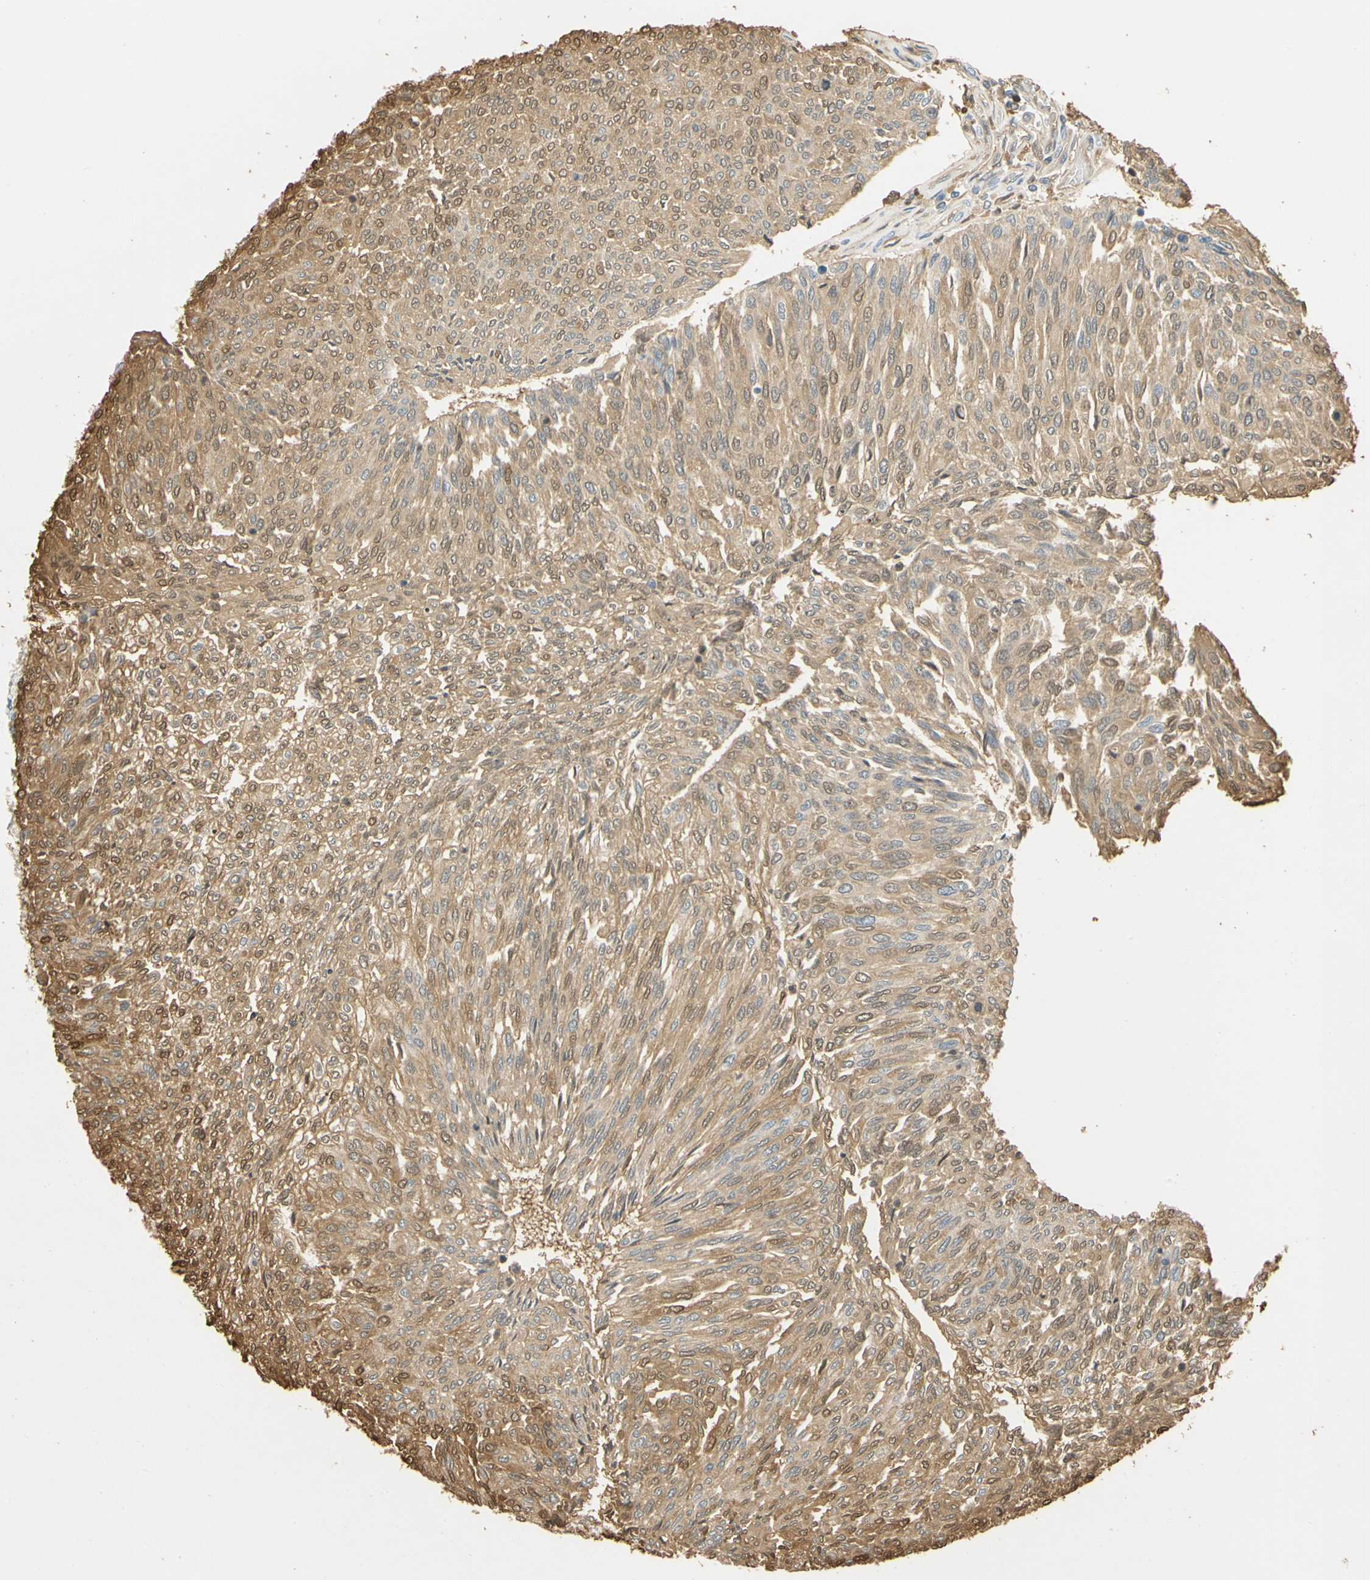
{"staining": {"intensity": "moderate", "quantity": ">75%", "location": "cytoplasmic/membranous,nuclear"}, "tissue": "urothelial cancer", "cell_type": "Tumor cells", "image_type": "cancer", "snomed": [{"axis": "morphology", "description": "Urothelial carcinoma, Low grade"}, {"axis": "topography", "description": "Urinary bladder"}], "caption": "Immunohistochemical staining of human urothelial cancer demonstrates moderate cytoplasmic/membranous and nuclear protein expression in about >75% of tumor cells. The protein is shown in brown color, while the nuclei are stained blue.", "gene": "S100A6", "patient": {"sex": "female", "age": 79}}